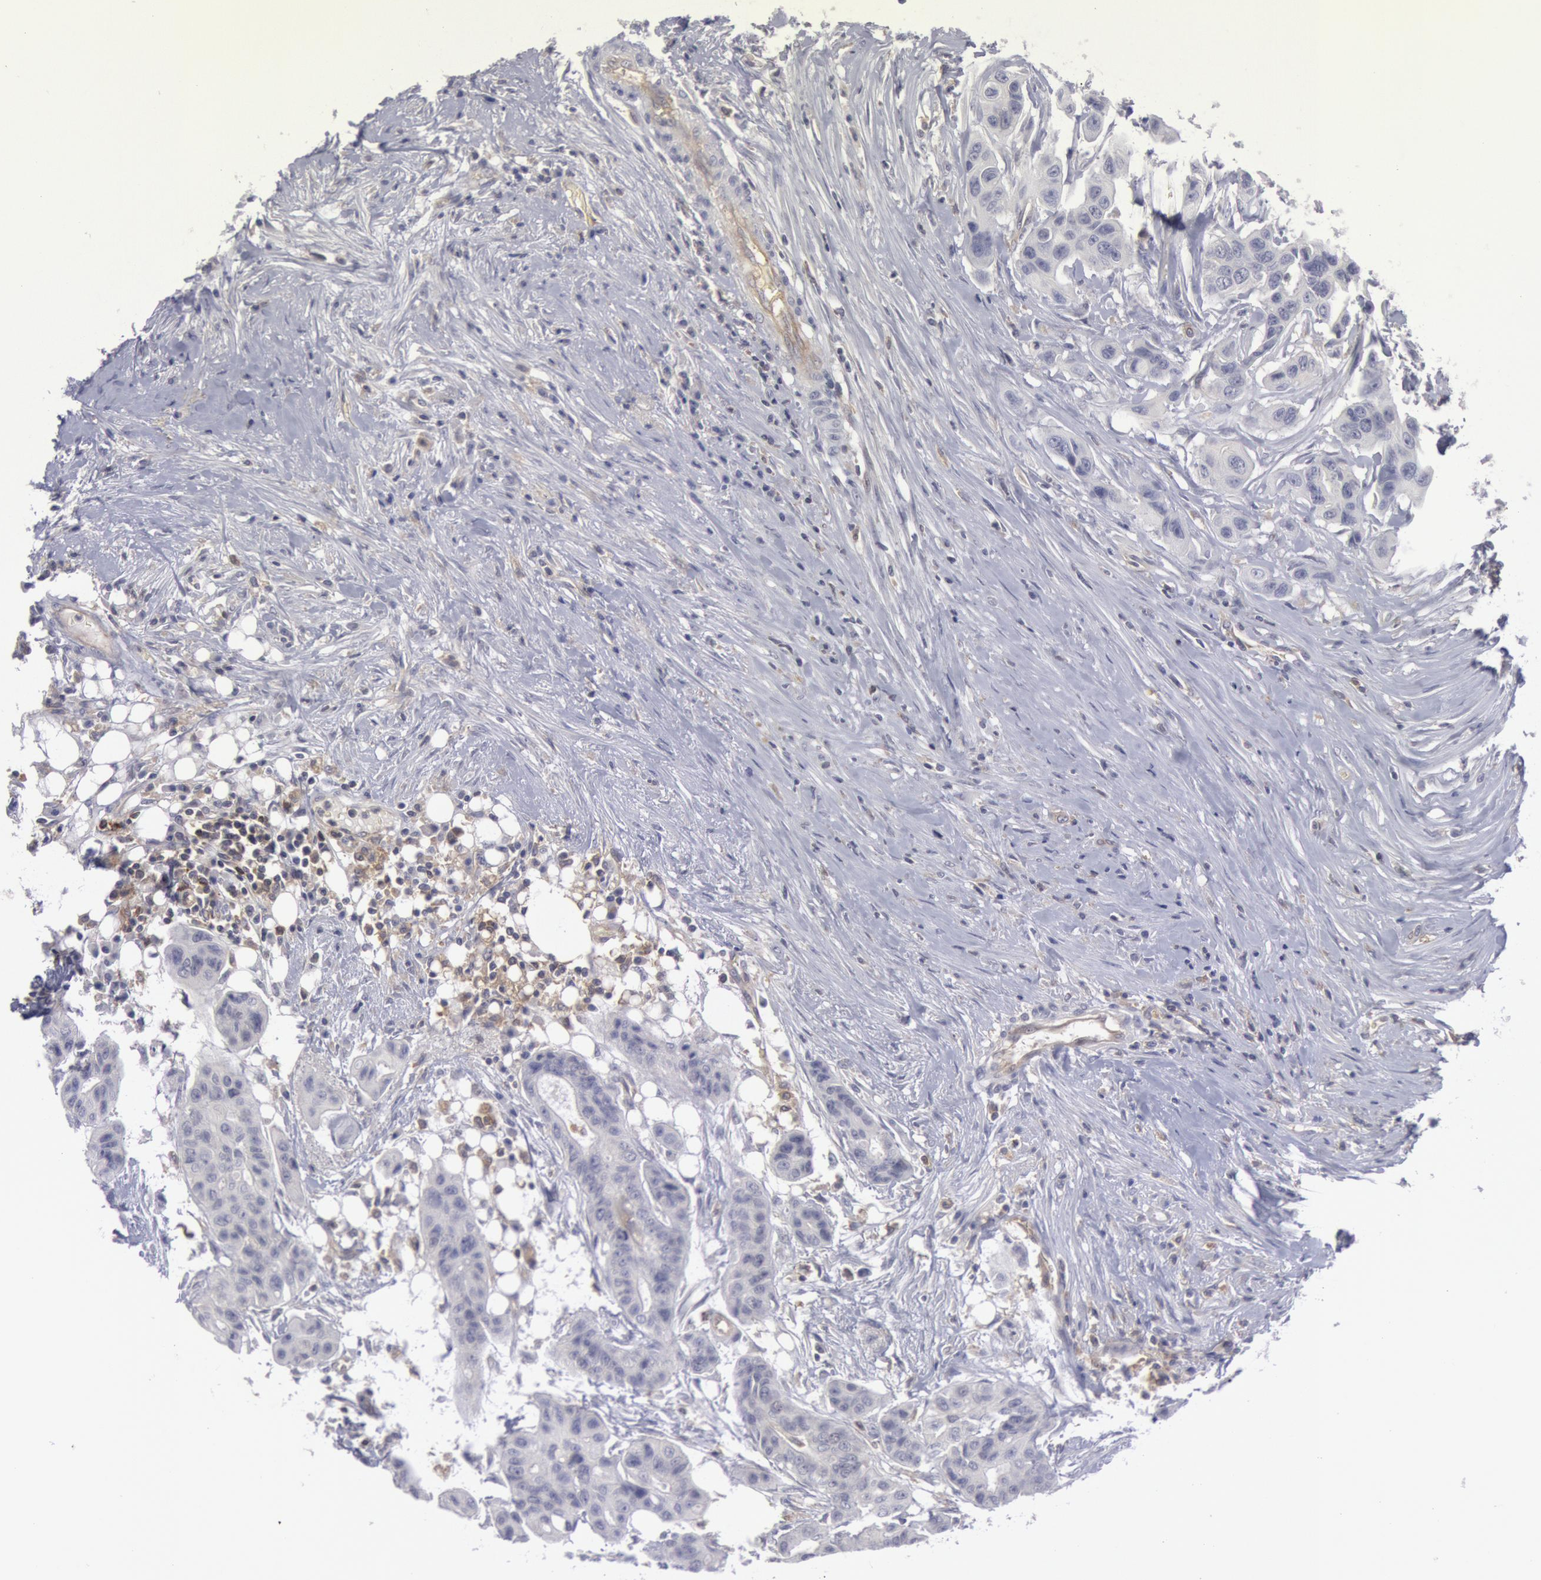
{"staining": {"intensity": "negative", "quantity": "none", "location": "none"}, "tissue": "colorectal cancer", "cell_type": "Tumor cells", "image_type": "cancer", "snomed": [{"axis": "morphology", "description": "Adenocarcinoma, NOS"}, {"axis": "topography", "description": "Colon"}], "caption": "Tumor cells show no significant protein expression in colorectal cancer.", "gene": "IKBKB", "patient": {"sex": "female", "age": 70}}